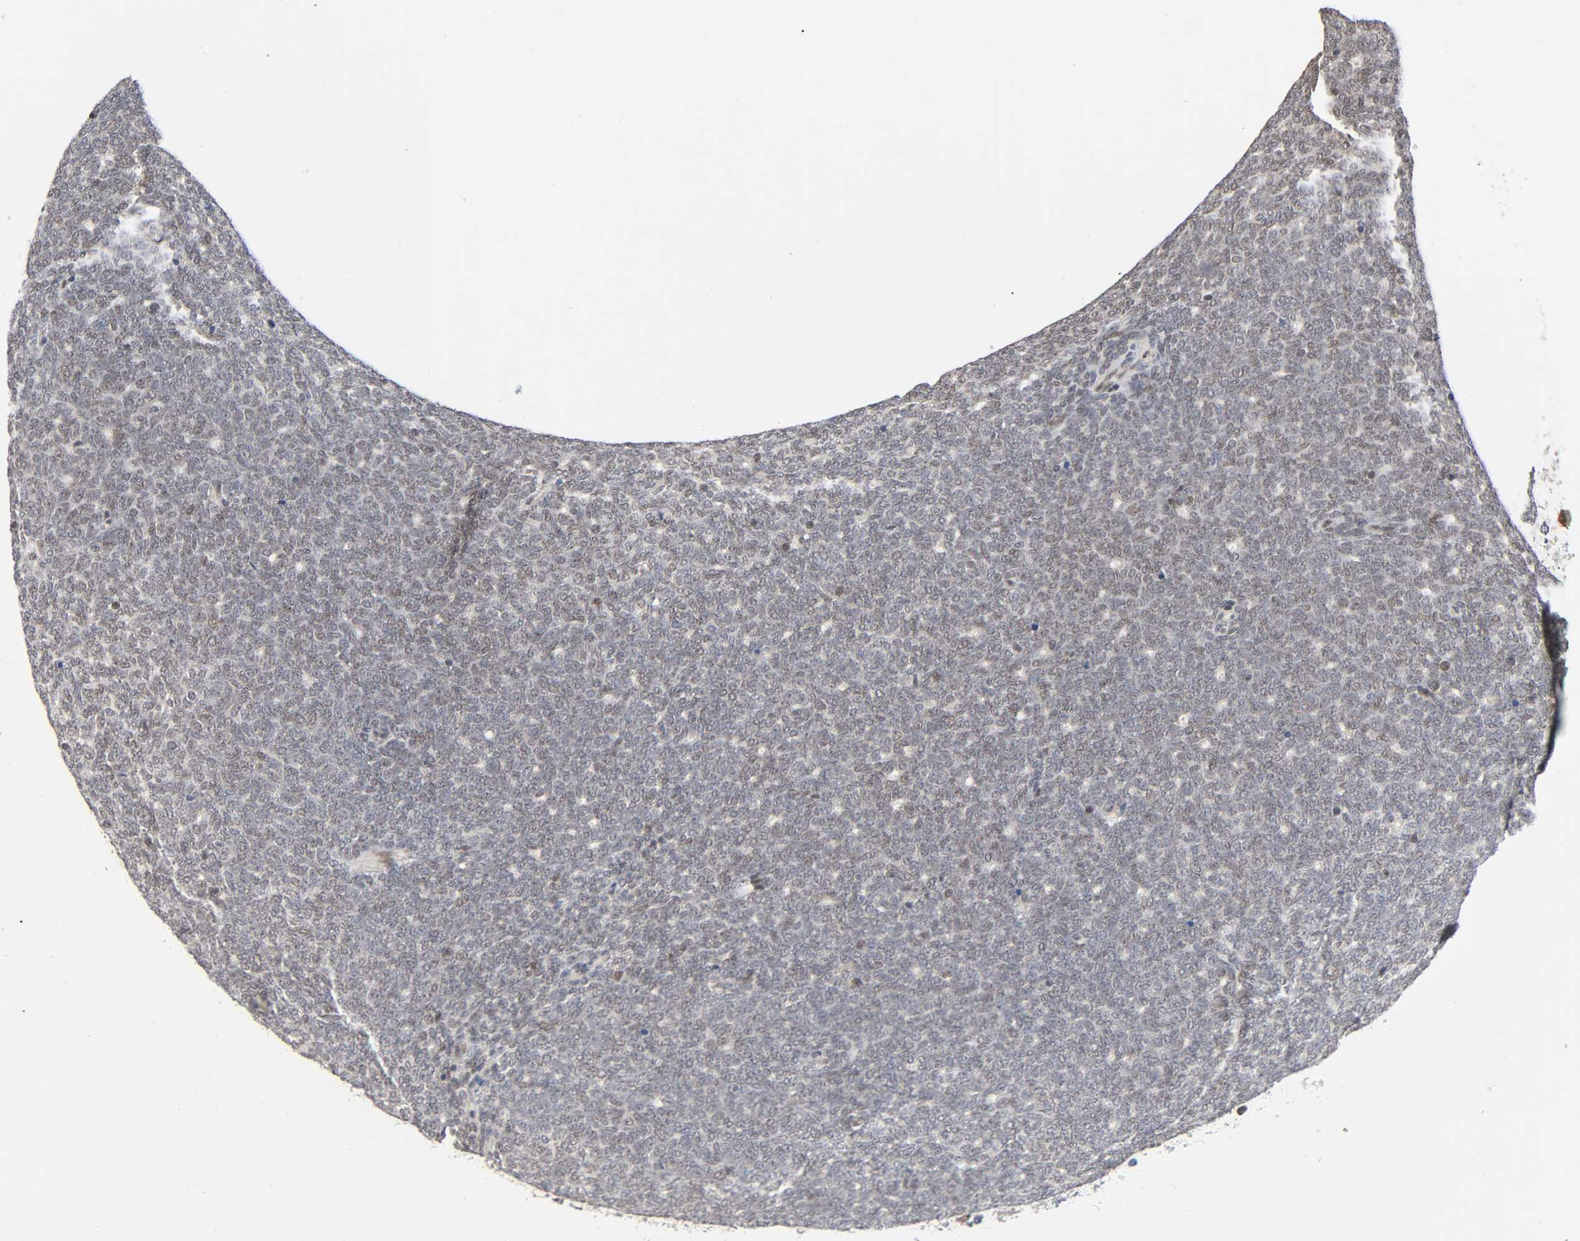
{"staining": {"intensity": "negative", "quantity": "none", "location": "none"}, "tissue": "renal cancer", "cell_type": "Tumor cells", "image_type": "cancer", "snomed": [{"axis": "morphology", "description": "Neoplasm, malignant, NOS"}, {"axis": "topography", "description": "Kidney"}], "caption": "Tumor cells show no significant positivity in renal cancer (neoplasm (malignant)).", "gene": "KAT2B", "patient": {"sex": "male", "age": 28}}